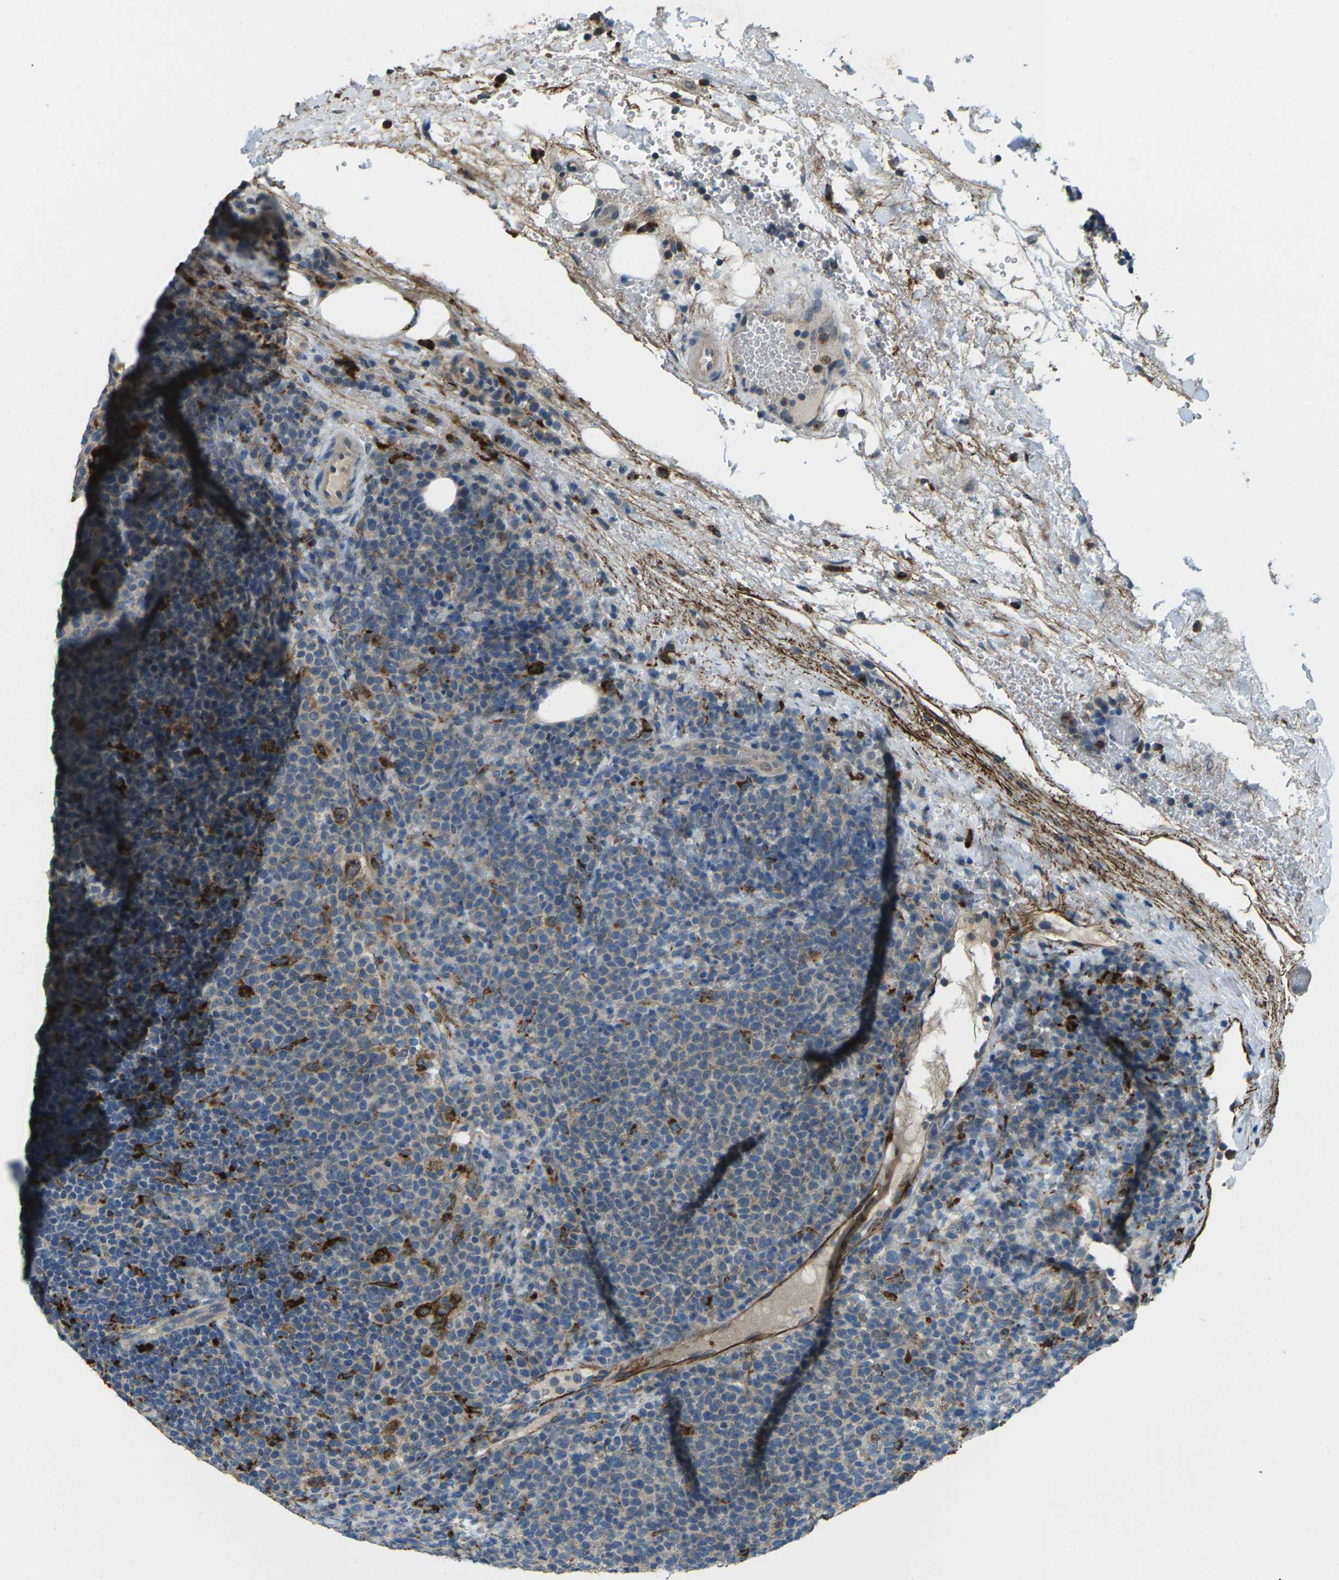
{"staining": {"intensity": "moderate", "quantity": "<25%", "location": "cytoplasmic/membranous"}, "tissue": "lymphoma", "cell_type": "Tumor cells", "image_type": "cancer", "snomed": [{"axis": "morphology", "description": "Malignant lymphoma, non-Hodgkin's type, High grade"}, {"axis": "topography", "description": "Lymph node"}], "caption": "IHC image of neoplastic tissue: lymphoma stained using IHC displays low levels of moderate protein expression localized specifically in the cytoplasmic/membranous of tumor cells, appearing as a cytoplasmic/membranous brown color.", "gene": "SLC31A2", "patient": {"sex": "male", "age": 61}}